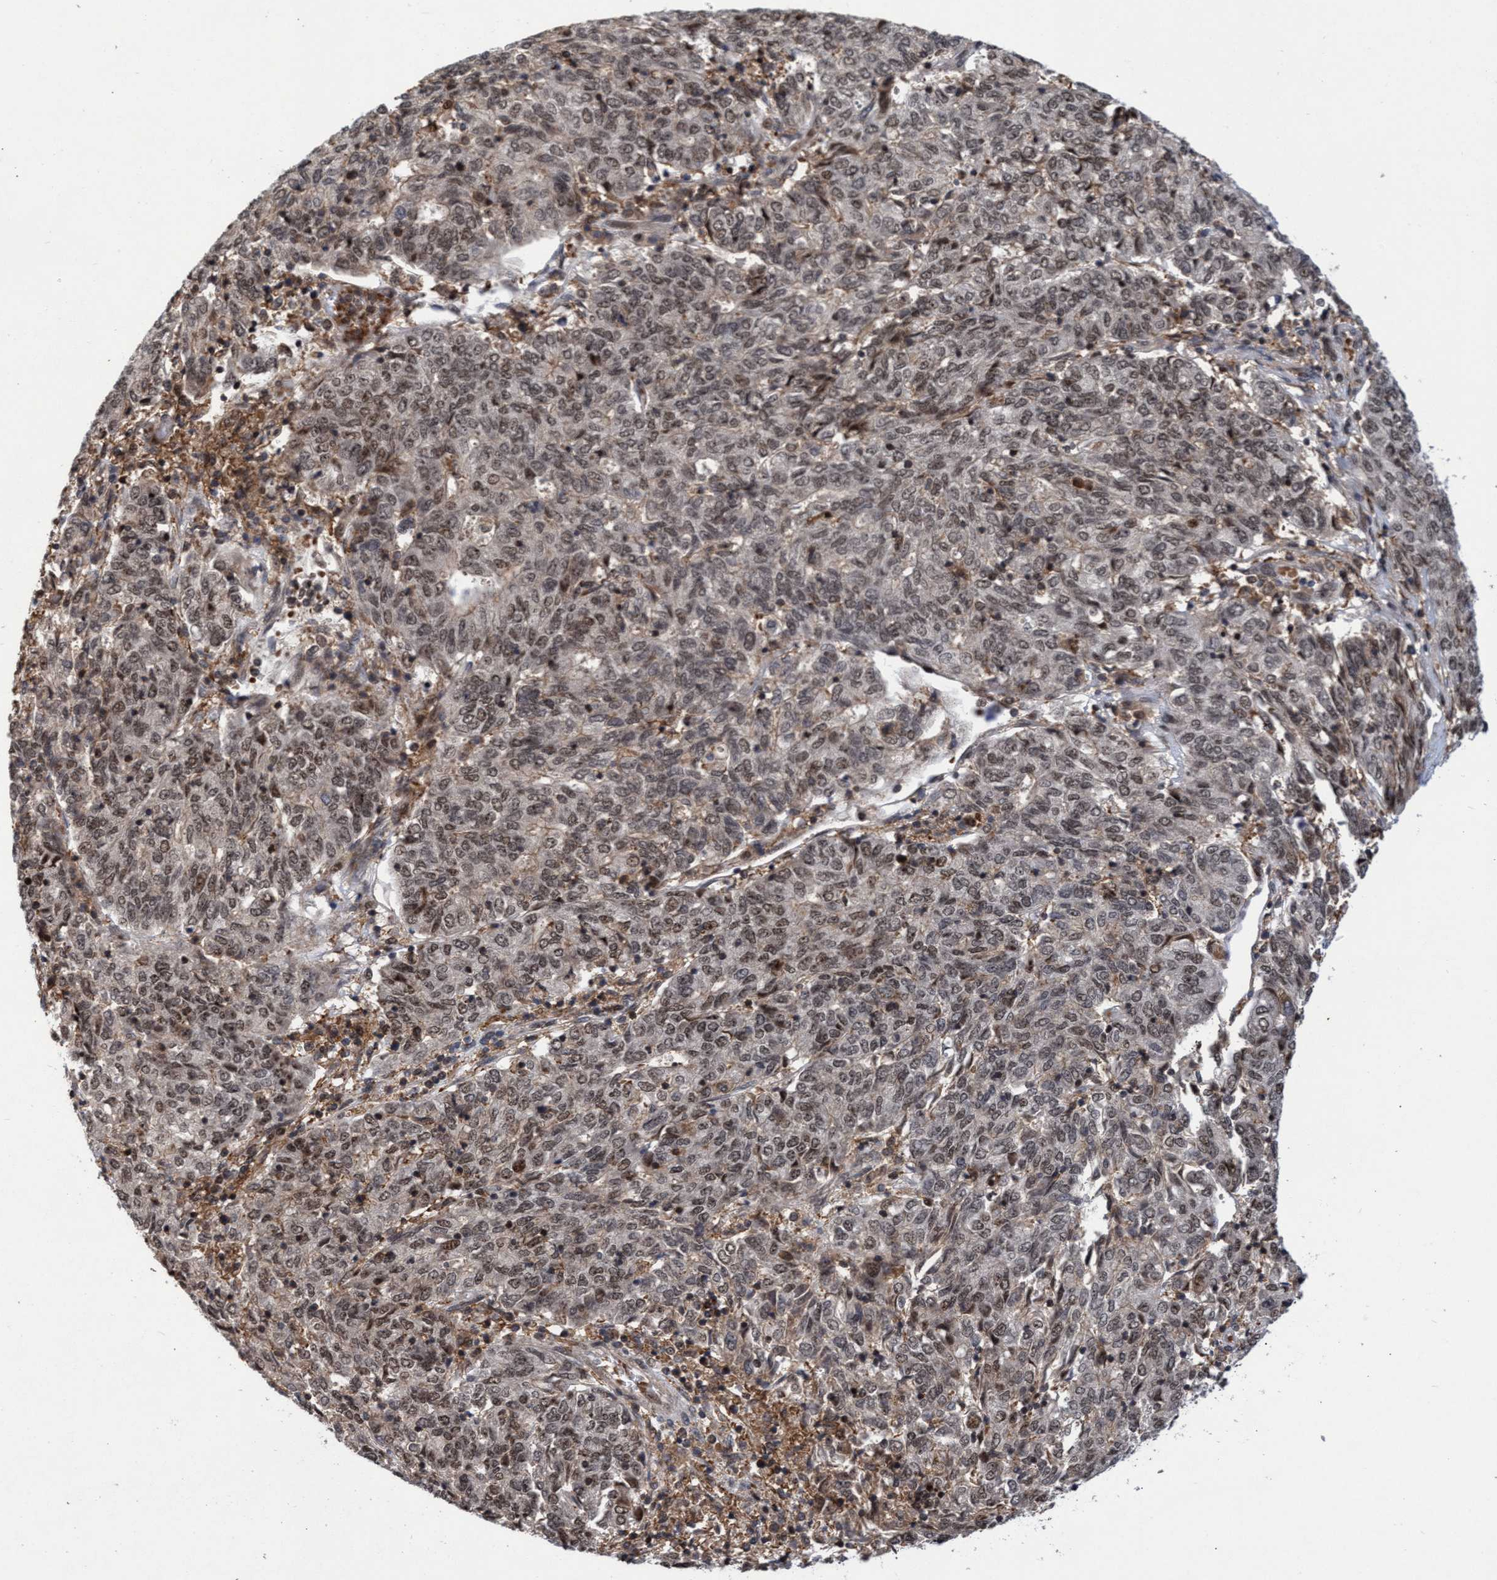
{"staining": {"intensity": "weak", "quantity": ">75%", "location": "nuclear"}, "tissue": "endometrial cancer", "cell_type": "Tumor cells", "image_type": "cancer", "snomed": [{"axis": "morphology", "description": "Adenocarcinoma, NOS"}, {"axis": "topography", "description": "Endometrium"}], "caption": "A brown stain highlights weak nuclear expression of a protein in endometrial cancer (adenocarcinoma) tumor cells.", "gene": "GTF2F1", "patient": {"sex": "female", "age": 80}}